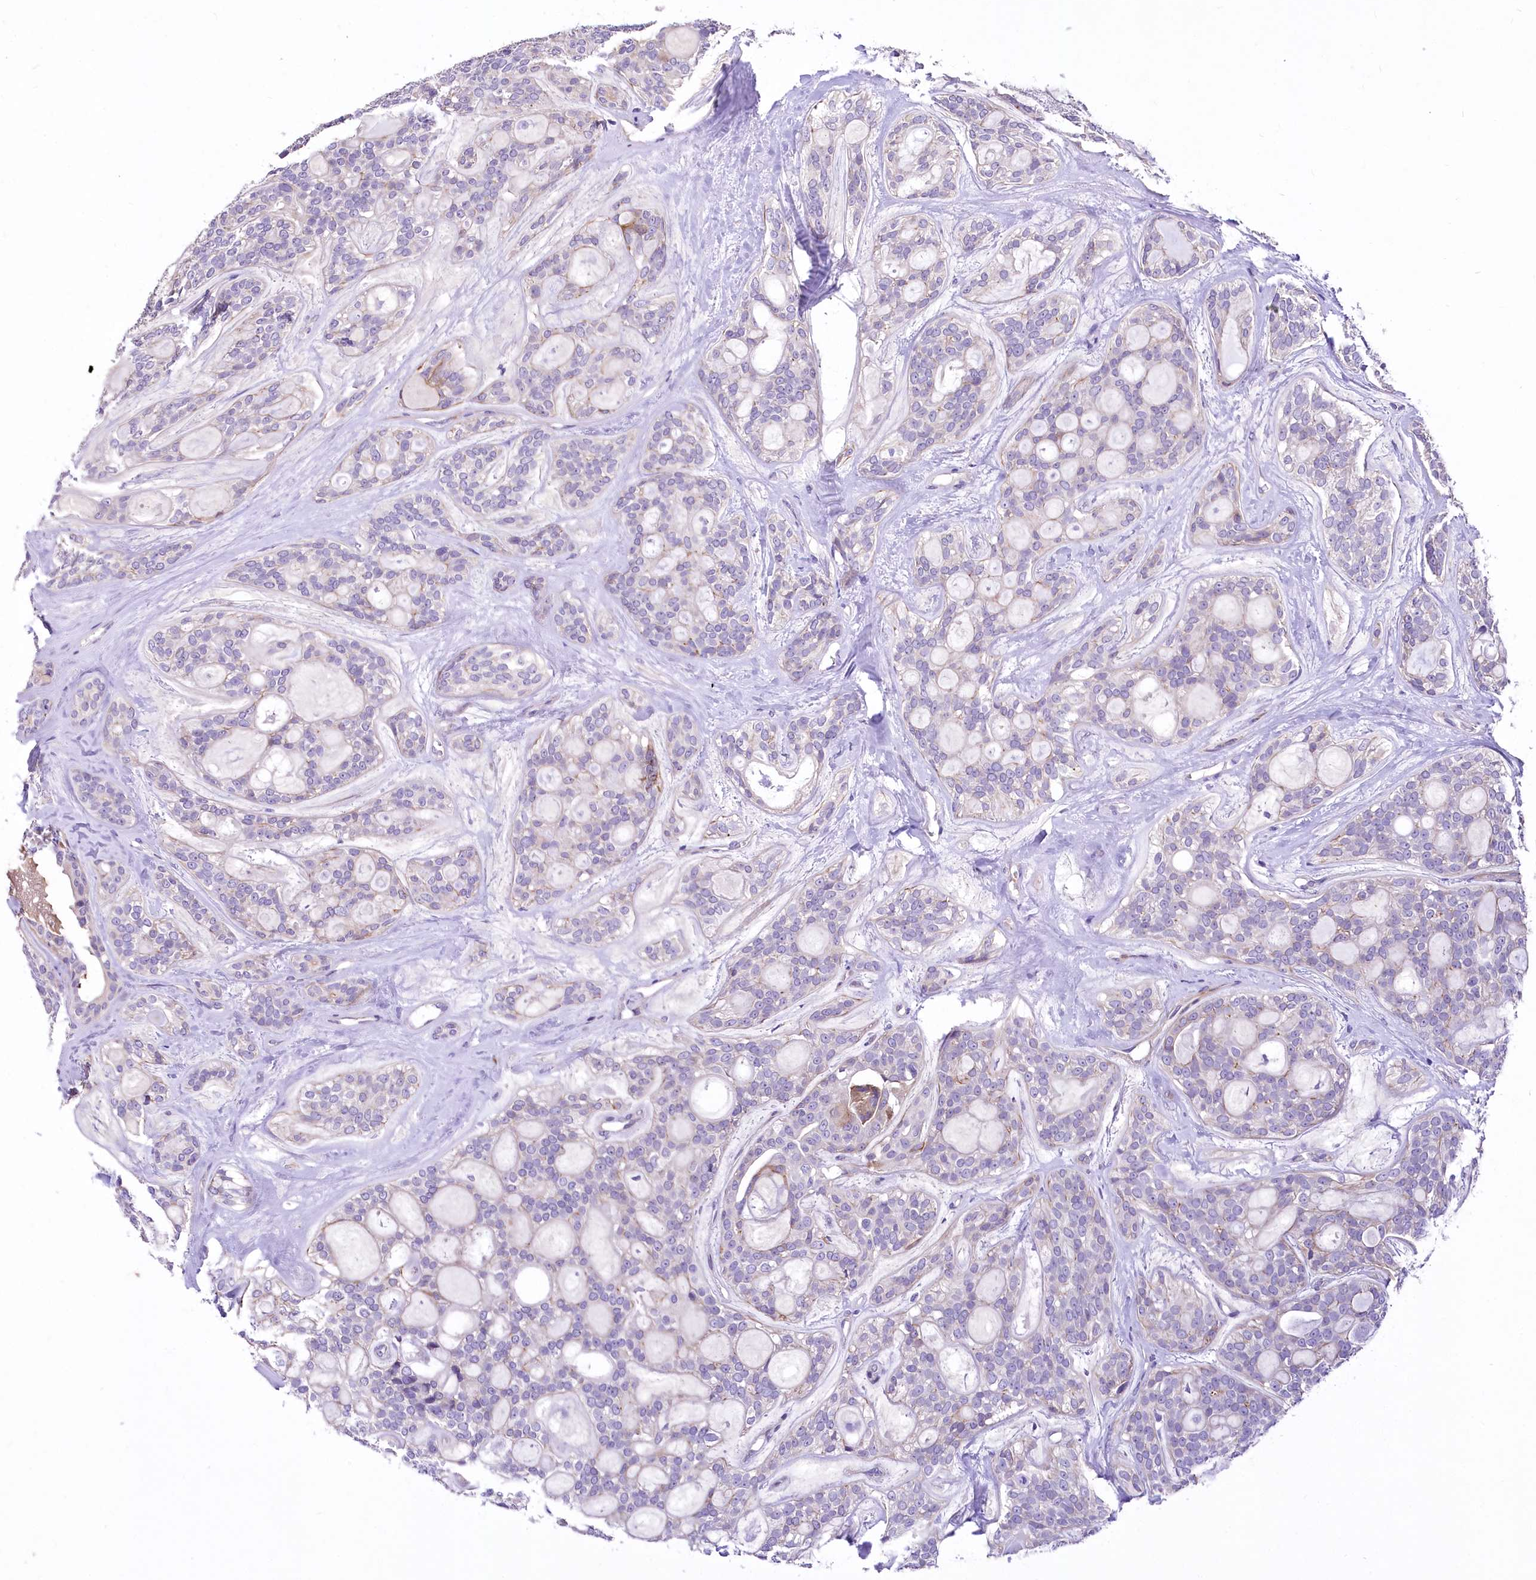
{"staining": {"intensity": "negative", "quantity": "none", "location": "none"}, "tissue": "head and neck cancer", "cell_type": "Tumor cells", "image_type": "cancer", "snomed": [{"axis": "morphology", "description": "Adenocarcinoma, NOS"}, {"axis": "topography", "description": "Head-Neck"}], "caption": "Histopathology image shows no significant protein staining in tumor cells of head and neck cancer (adenocarcinoma).", "gene": "RDH16", "patient": {"sex": "male", "age": 66}}